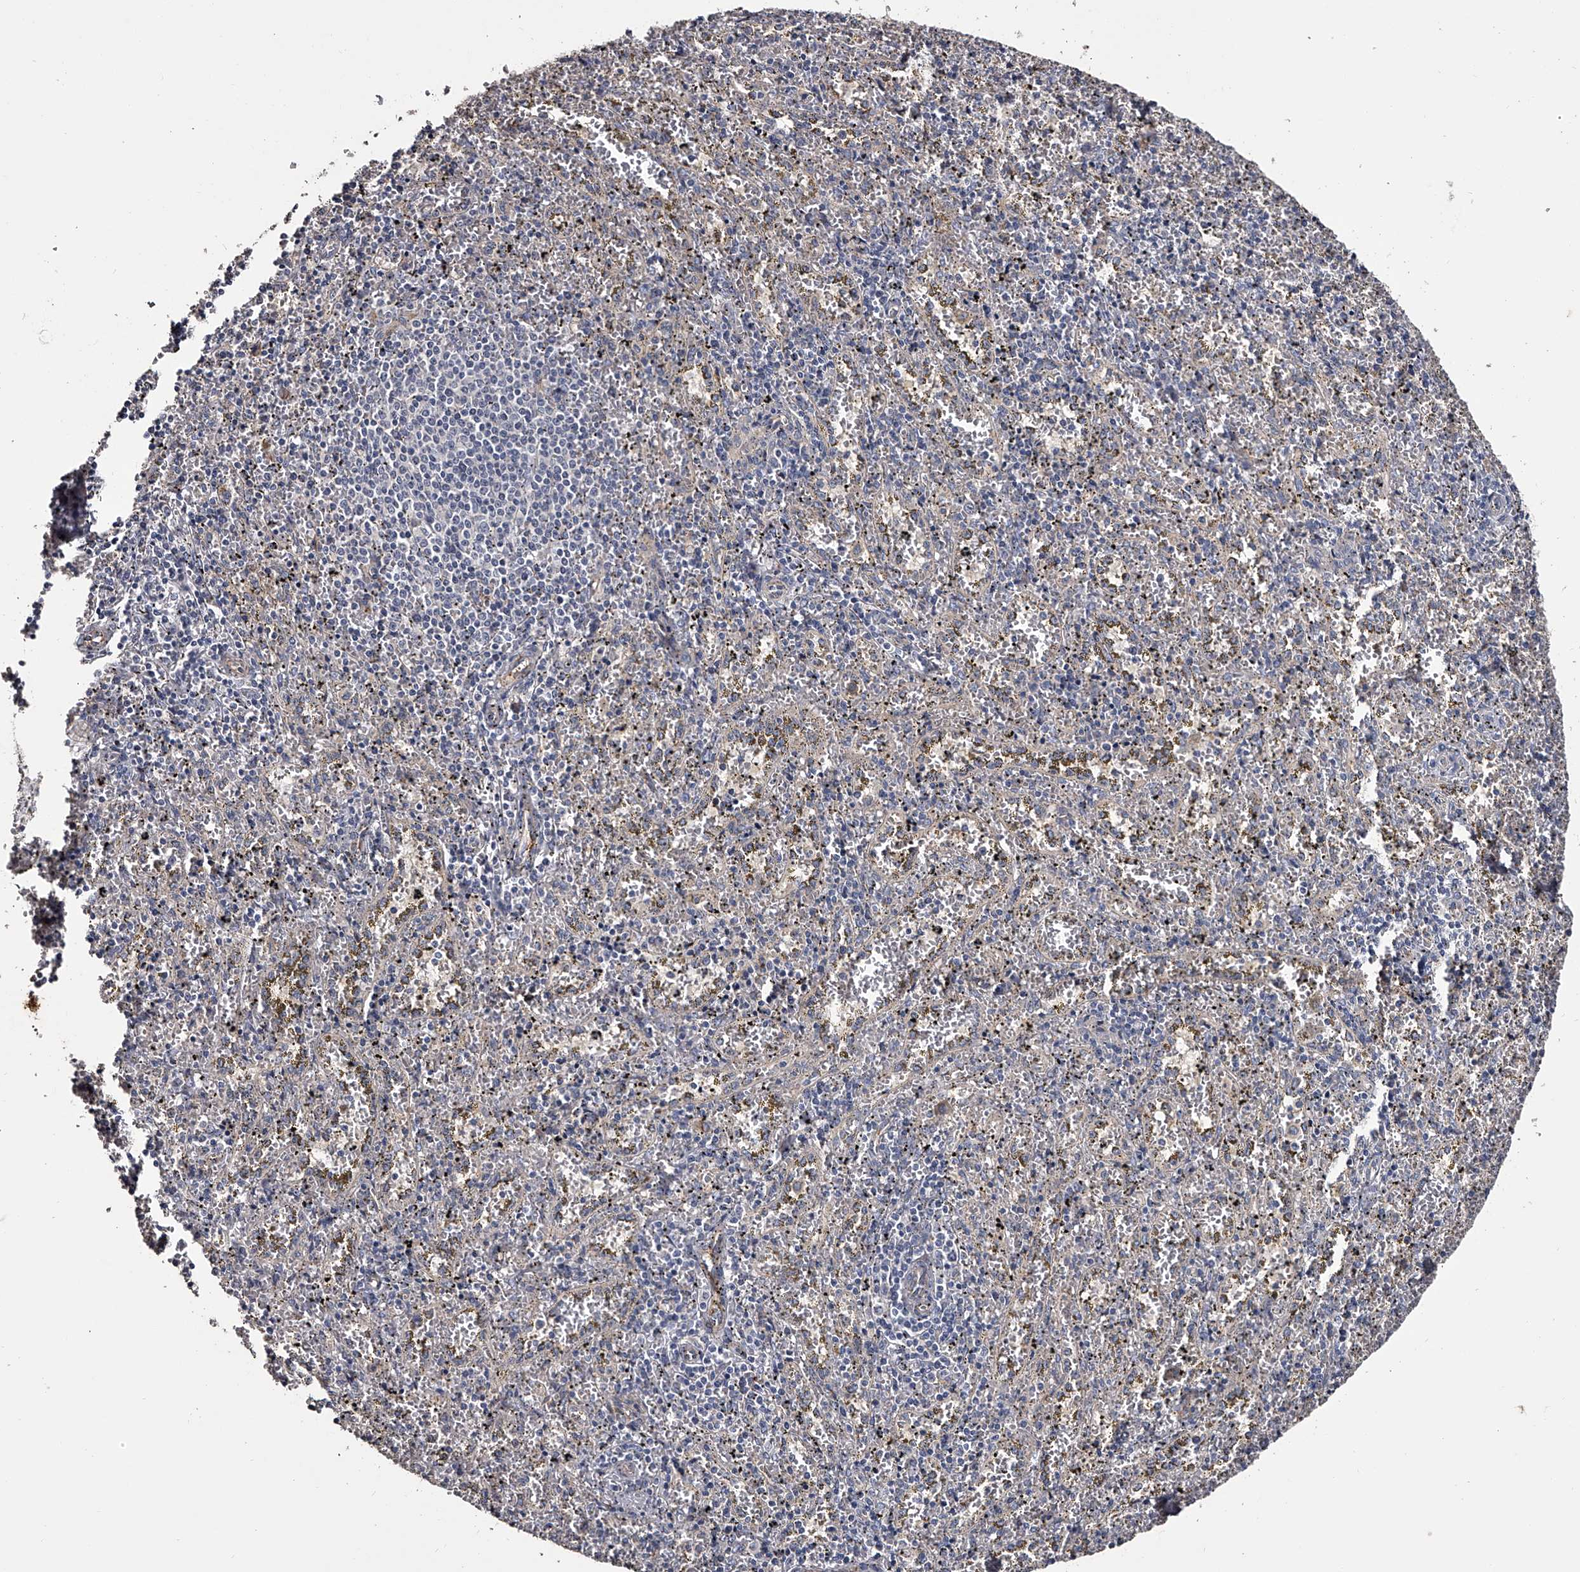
{"staining": {"intensity": "negative", "quantity": "none", "location": "none"}, "tissue": "spleen", "cell_type": "Cells in red pulp", "image_type": "normal", "snomed": [{"axis": "morphology", "description": "Normal tissue, NOS"}, {"axis": "topography", "description": "Spleen"}], "caption": "The image shows no significant positivity in cells in red pulp of spleen.", "gene": "MDN1", "patient": {"sex": "male", "age": 11}}